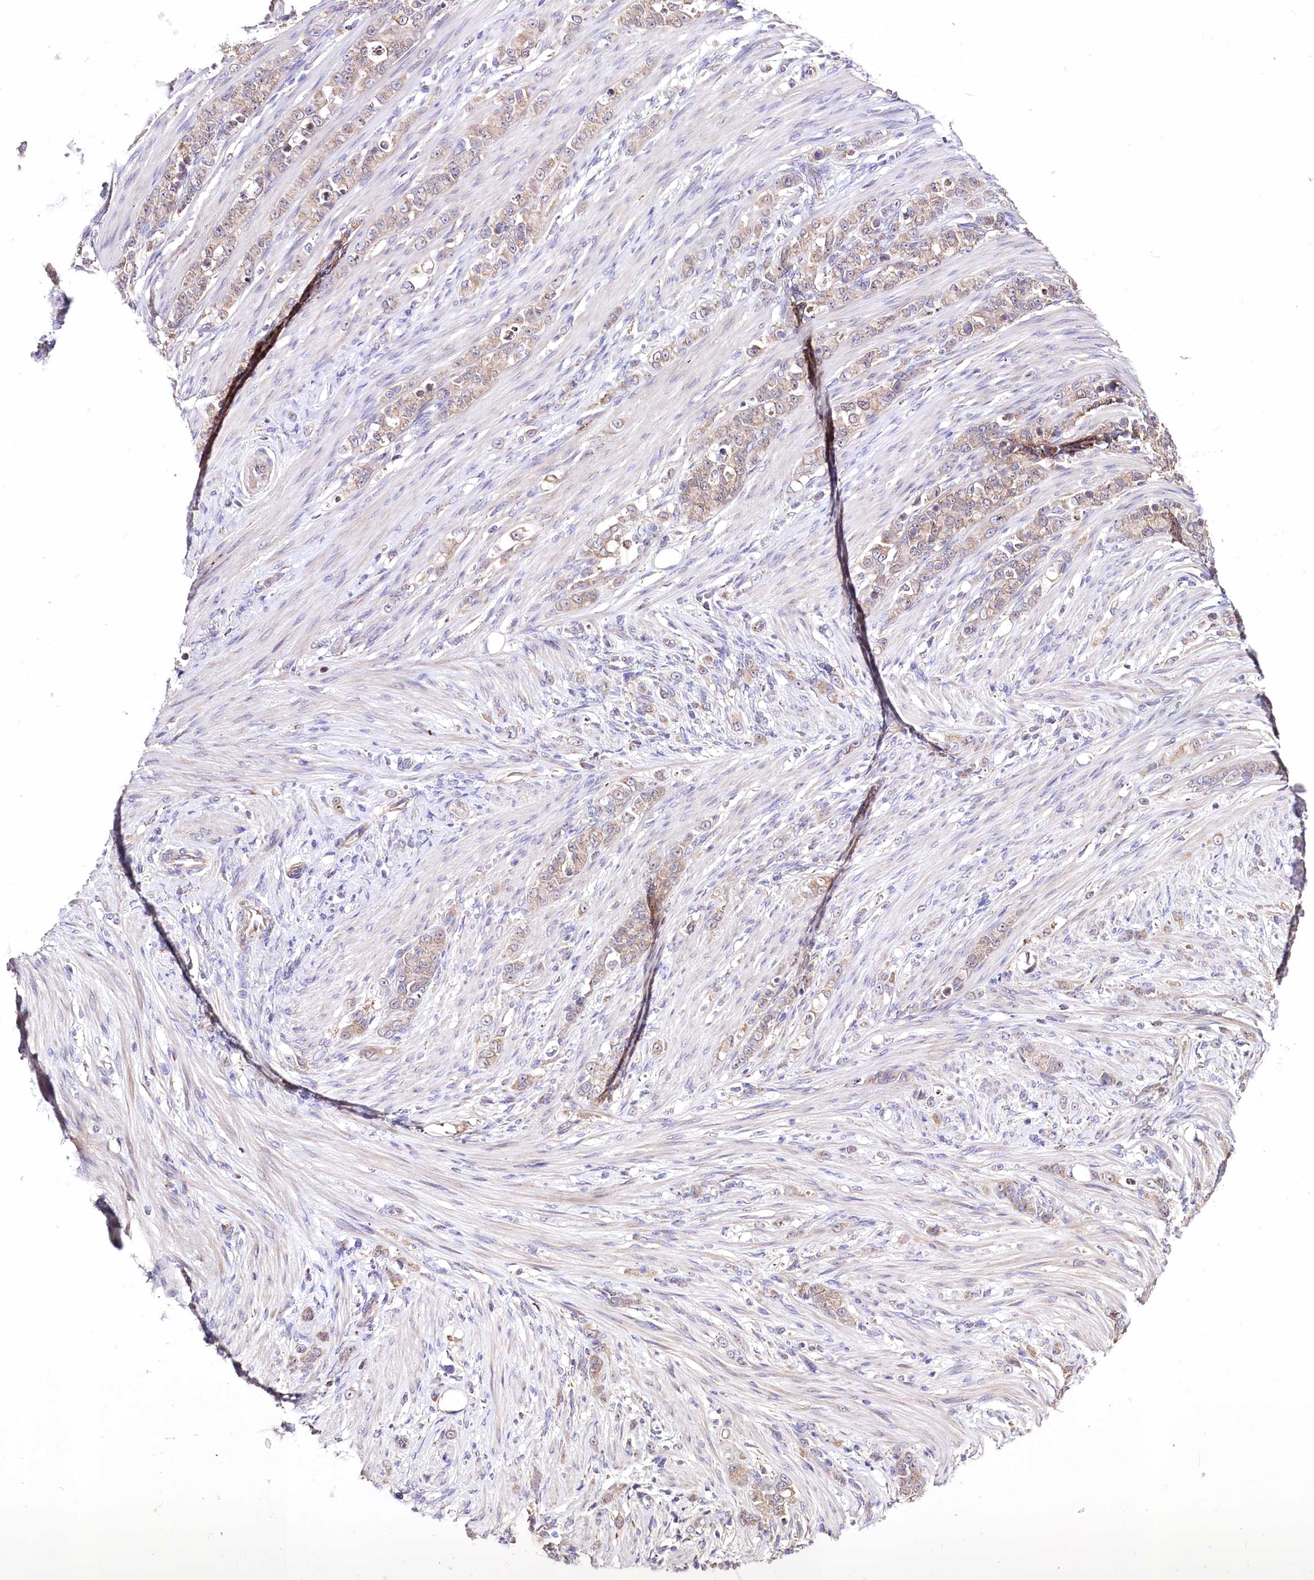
{"staining": {"intensity": "weak", "quantity": ">75%", "location": "cytoplasmic/membranous"}, "tissue": "stomach cancer", "cell_type": "Tumor cells", "image_type": "cancer", "snomed": [{"axis": "morphology", "description": "Adenocarcinoma, NOS"}, {"axis": "topography", "description": "Stomach"}], "caption": "The photomicrograph exhibits immunohistochemical staining of stomach adenocarcinoma. There is weak cytoplasmic/membranous positivity is seen in about >75% of tumor cells.", "gene": "ATE1", "patient": {"sex": "female", "age": 79}}